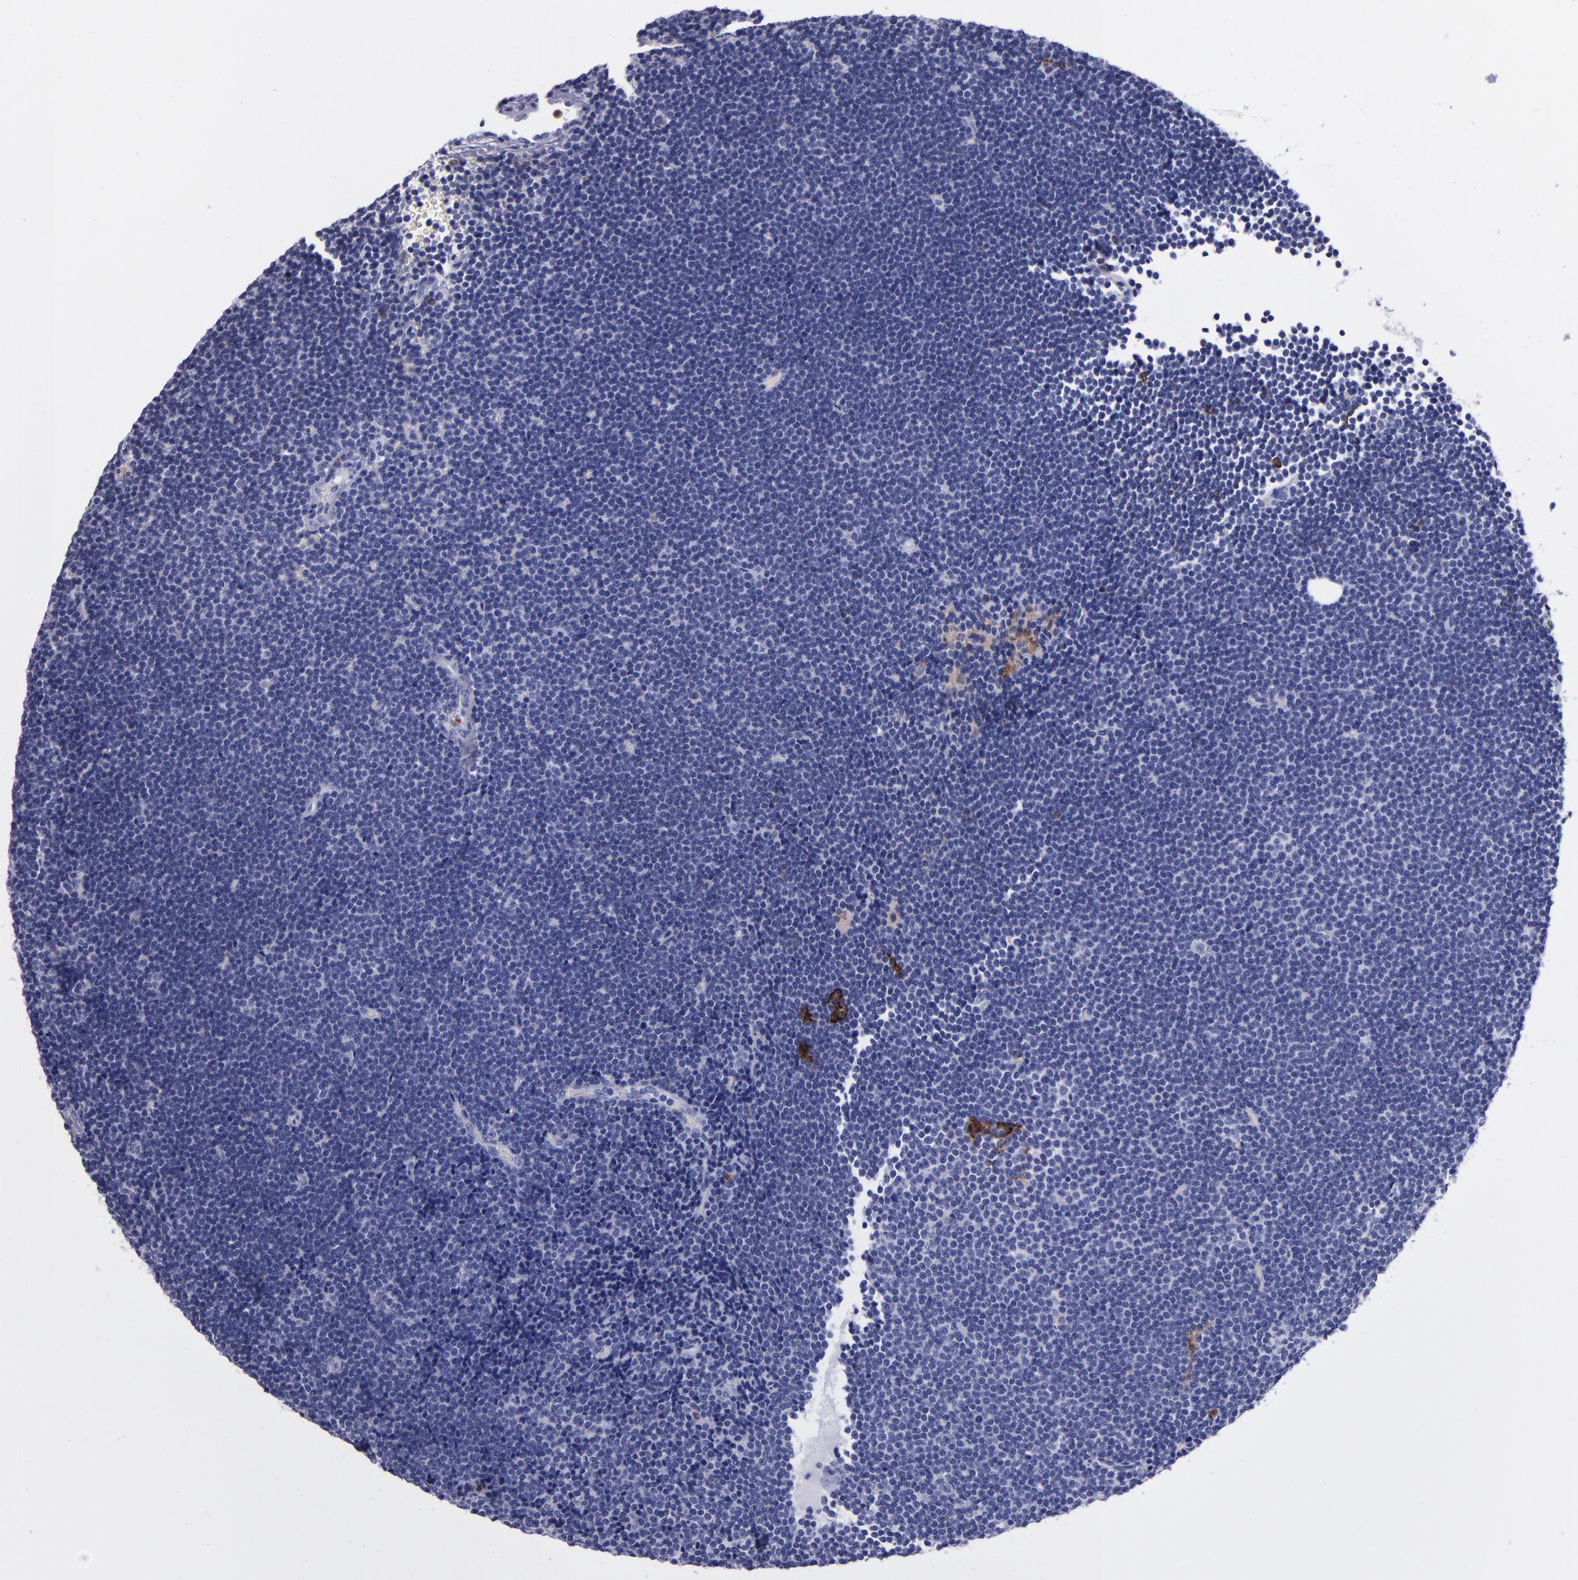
{"staining": {"intensity": "negative", "quantity": "none", "location": "none"}, "tissue": "lymphoma", "cell_type": "Tumor cells", "image_type": "cancer", "snomed": [{"axis": "morphology", "description": "Malignant lymphoma, non-Hodgkin's type, Low grade"}, {"axis": "topography", "description": "Lymph node"}], "caption": "High power microscopy micrograph of an immunohistochemistry histopathology image of low-grade malignant lymphoma, non-Hodgkin's type, revealing no significant positivity in tumor cells.", "gene": "CR1", "patient": {"sex": "female", "age": 73}}